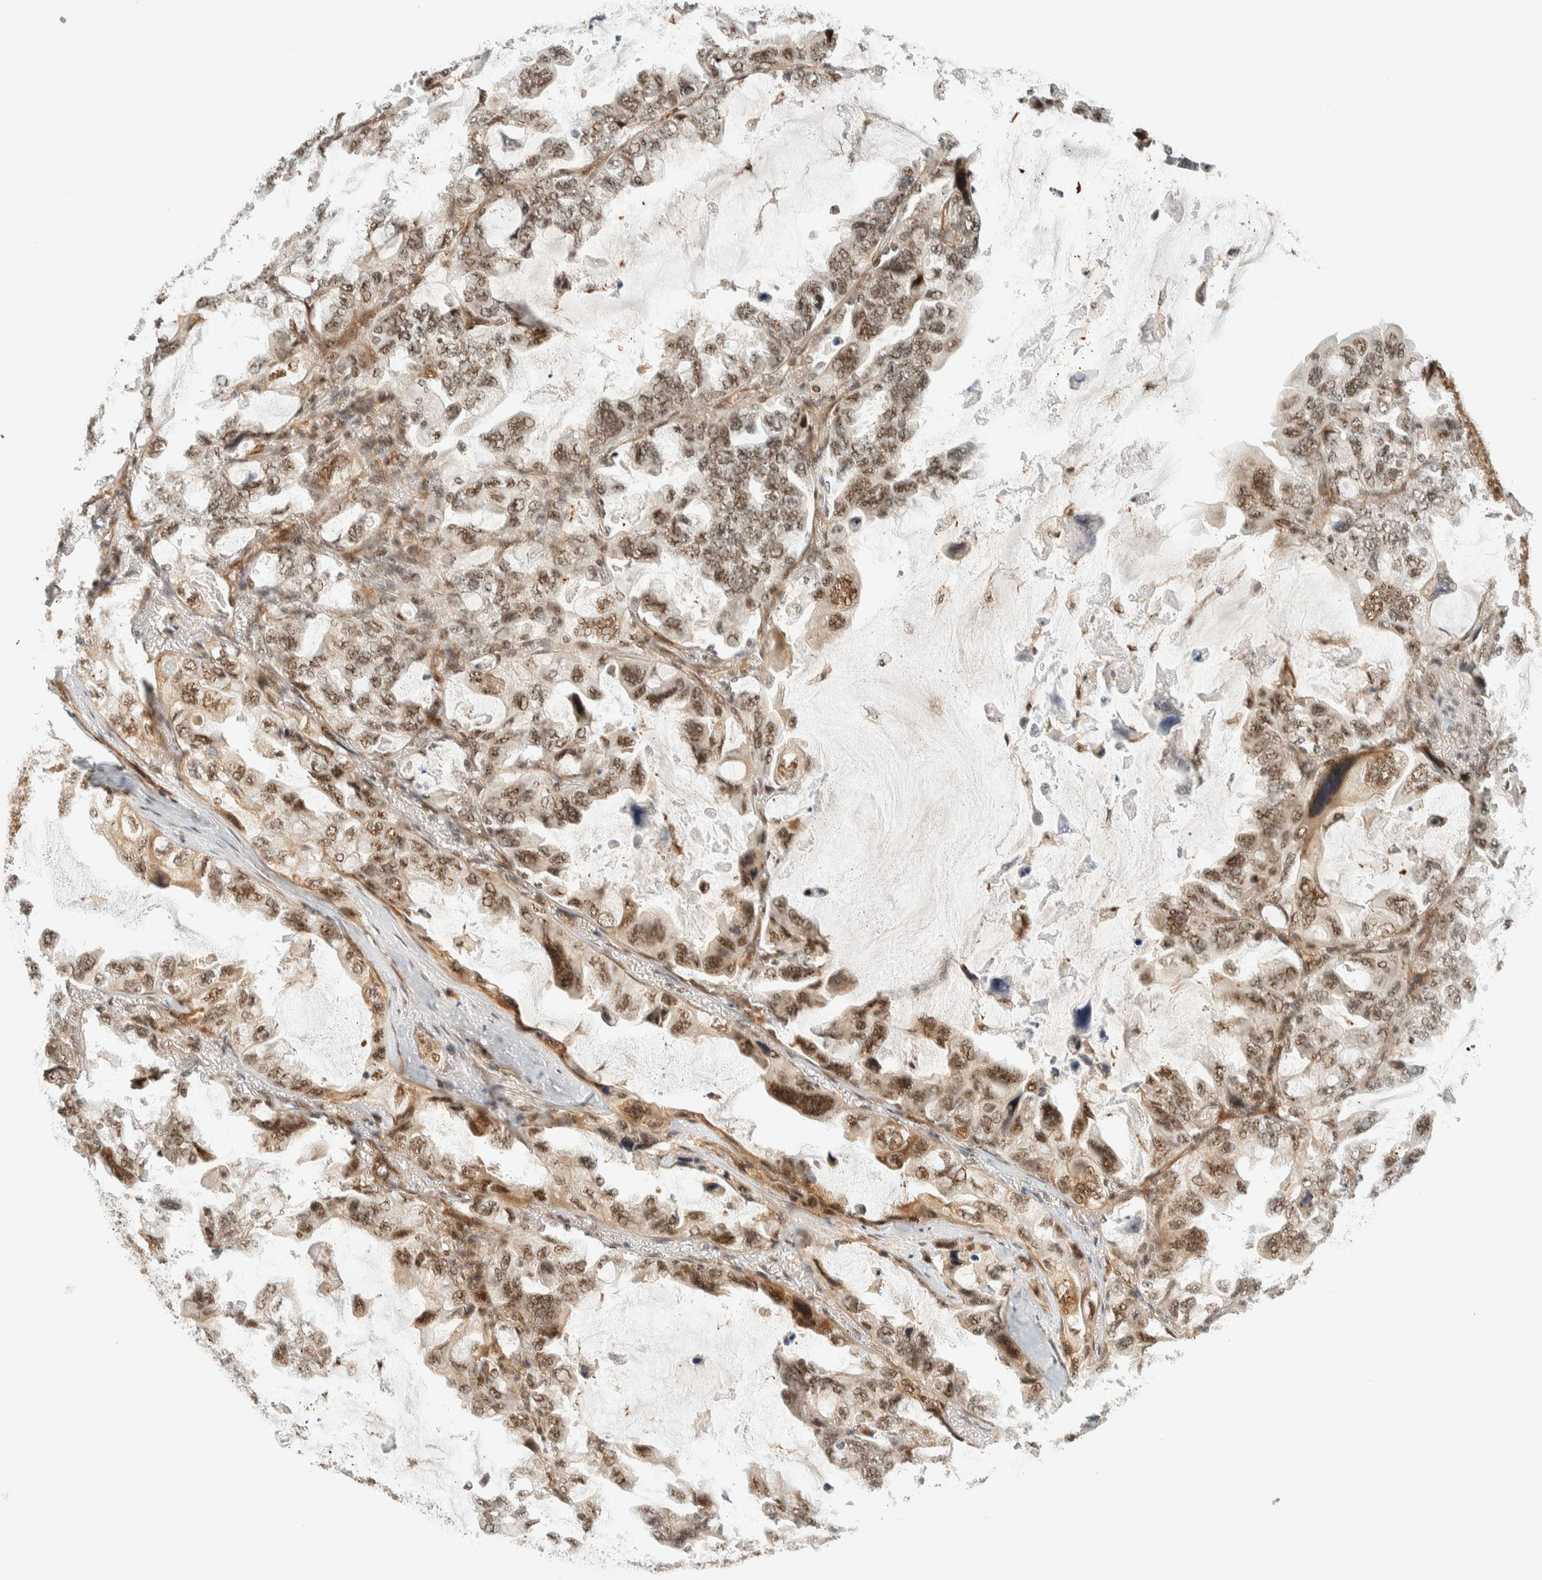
{"staining": {"intensity": "moderate", "quantity": ">75%", "location": "nuclear"}, "tissue": "lung cancer", "cell_type": "Tumor cells", "image_type": "cancer", "snomed": [{"axis": "morphology", "description": "Squamous cell carcinoma, NOS"}, {"axis": "topography", "description": "Lung"}], "caption": "Tumor cells demonstrate moderate nuclear staining in approximately >75% of cells in lung squamous cell carcinoma. (DAB (3,3'-diaminobenzidine) = brown stain, brightfield microscopy at high magnification).", "gene": "SIK1", "patient": {"sex": "female", "age": 73}}